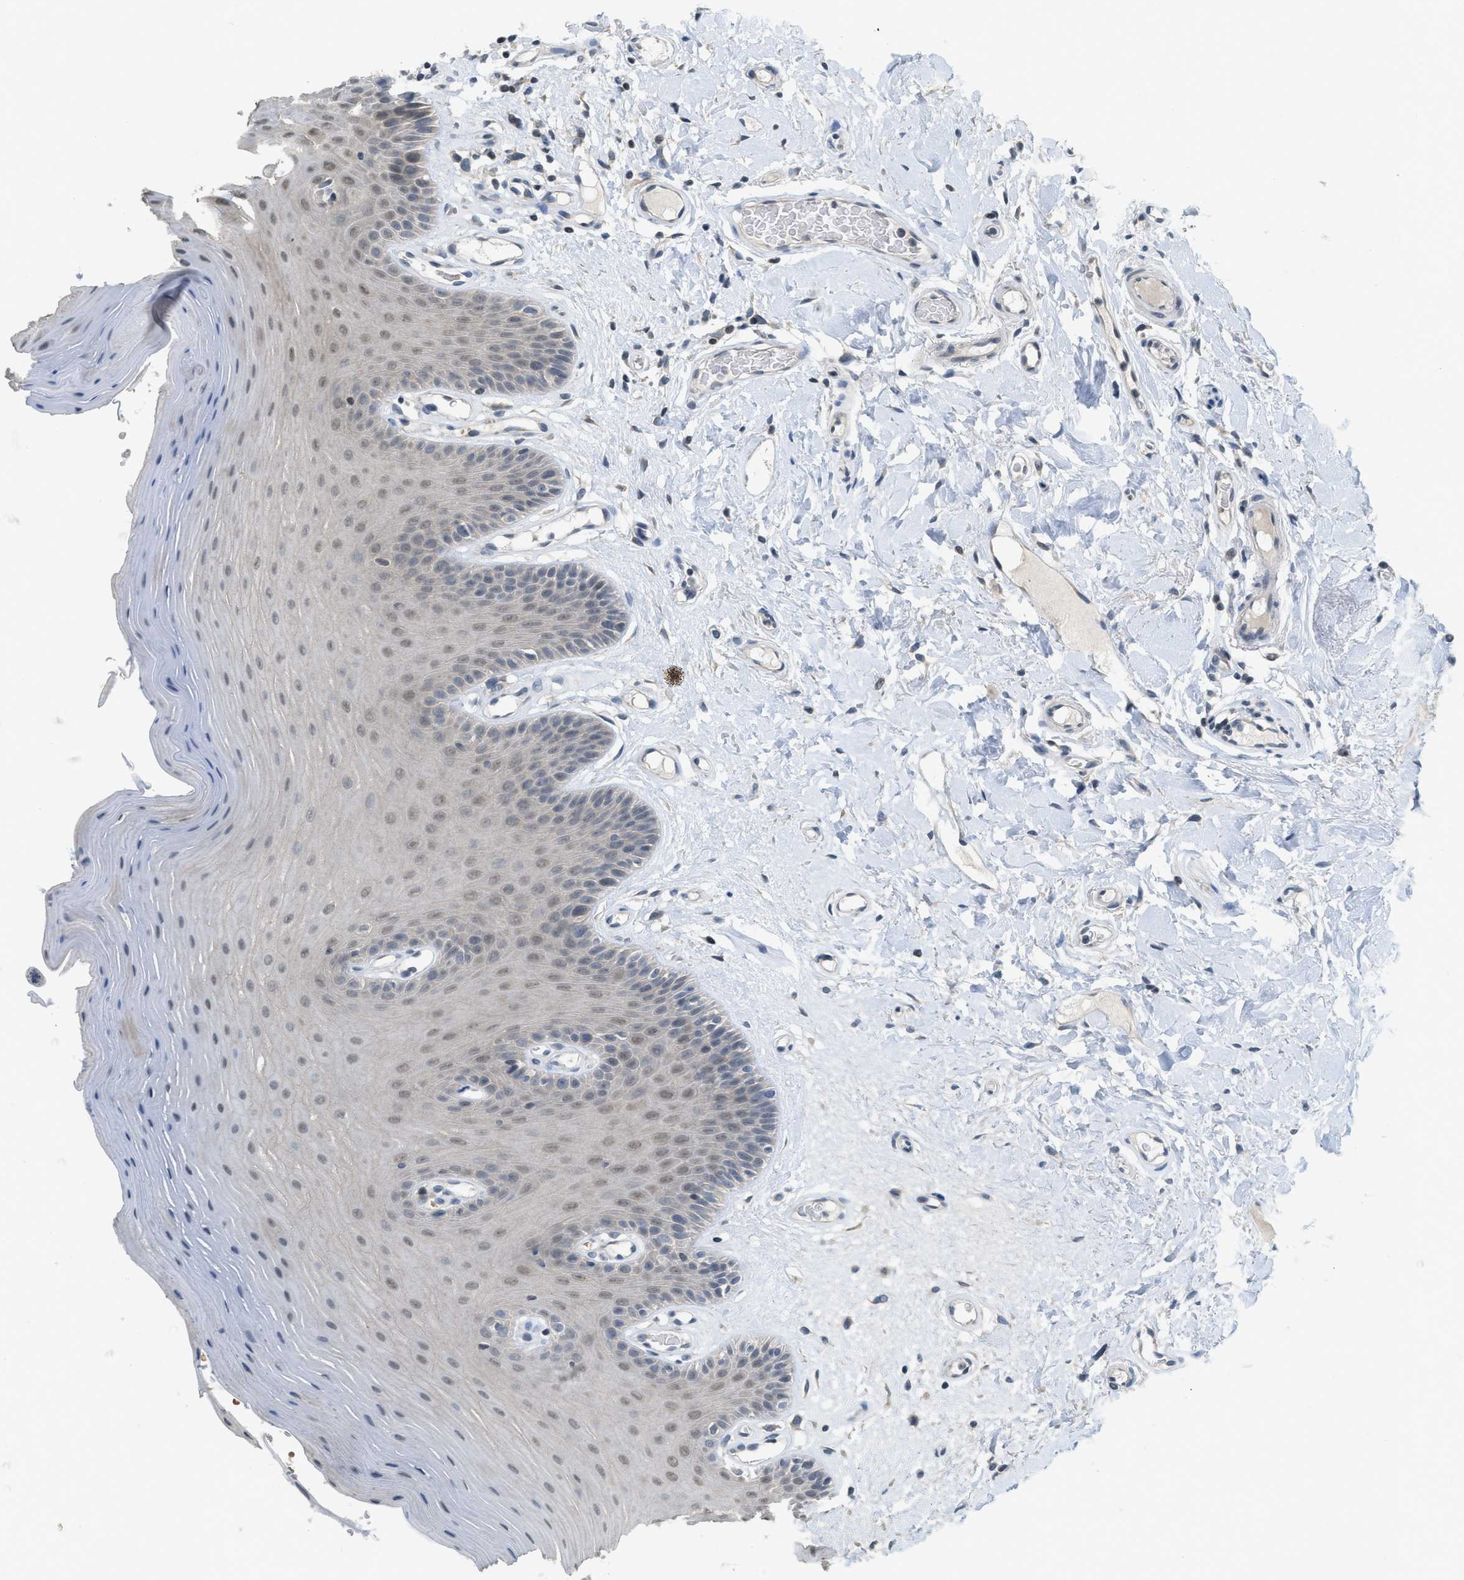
{"staining": {"intensity": "weak", "quantity": "<25%", "location": "cytoplasmic/membranous,nuclear"}, "tissue": "oral mucosa", "cell_type": "Squamous epithelial cells", "image_type": "normal", "snomed": [{"axis": "morphology", "description": "Normal tissue, NOS"}, {"axis": "morphology", "description": "Squamous cell carcinoma, NOS"}, {"axis": "topography", "description": "Skeletal muscle"}, {"axis": "topography", "description": "Adipose tissue"}, {"axis": "topography", "description": "Vascular tissue"}, {"axis": "topography", "description": "Oral tissue"}, {"axis": "topography", "description": "Peripheral nerve tissue"}, {"axis": "topography", "description": "Head-Neck"}], "caption": "The photomicrograph displays no staining of squamous epithelial cells in unremarkable oral mucosa.", "gene": "TXNDC2", "patient": {"sex": "male", "age": 71}}